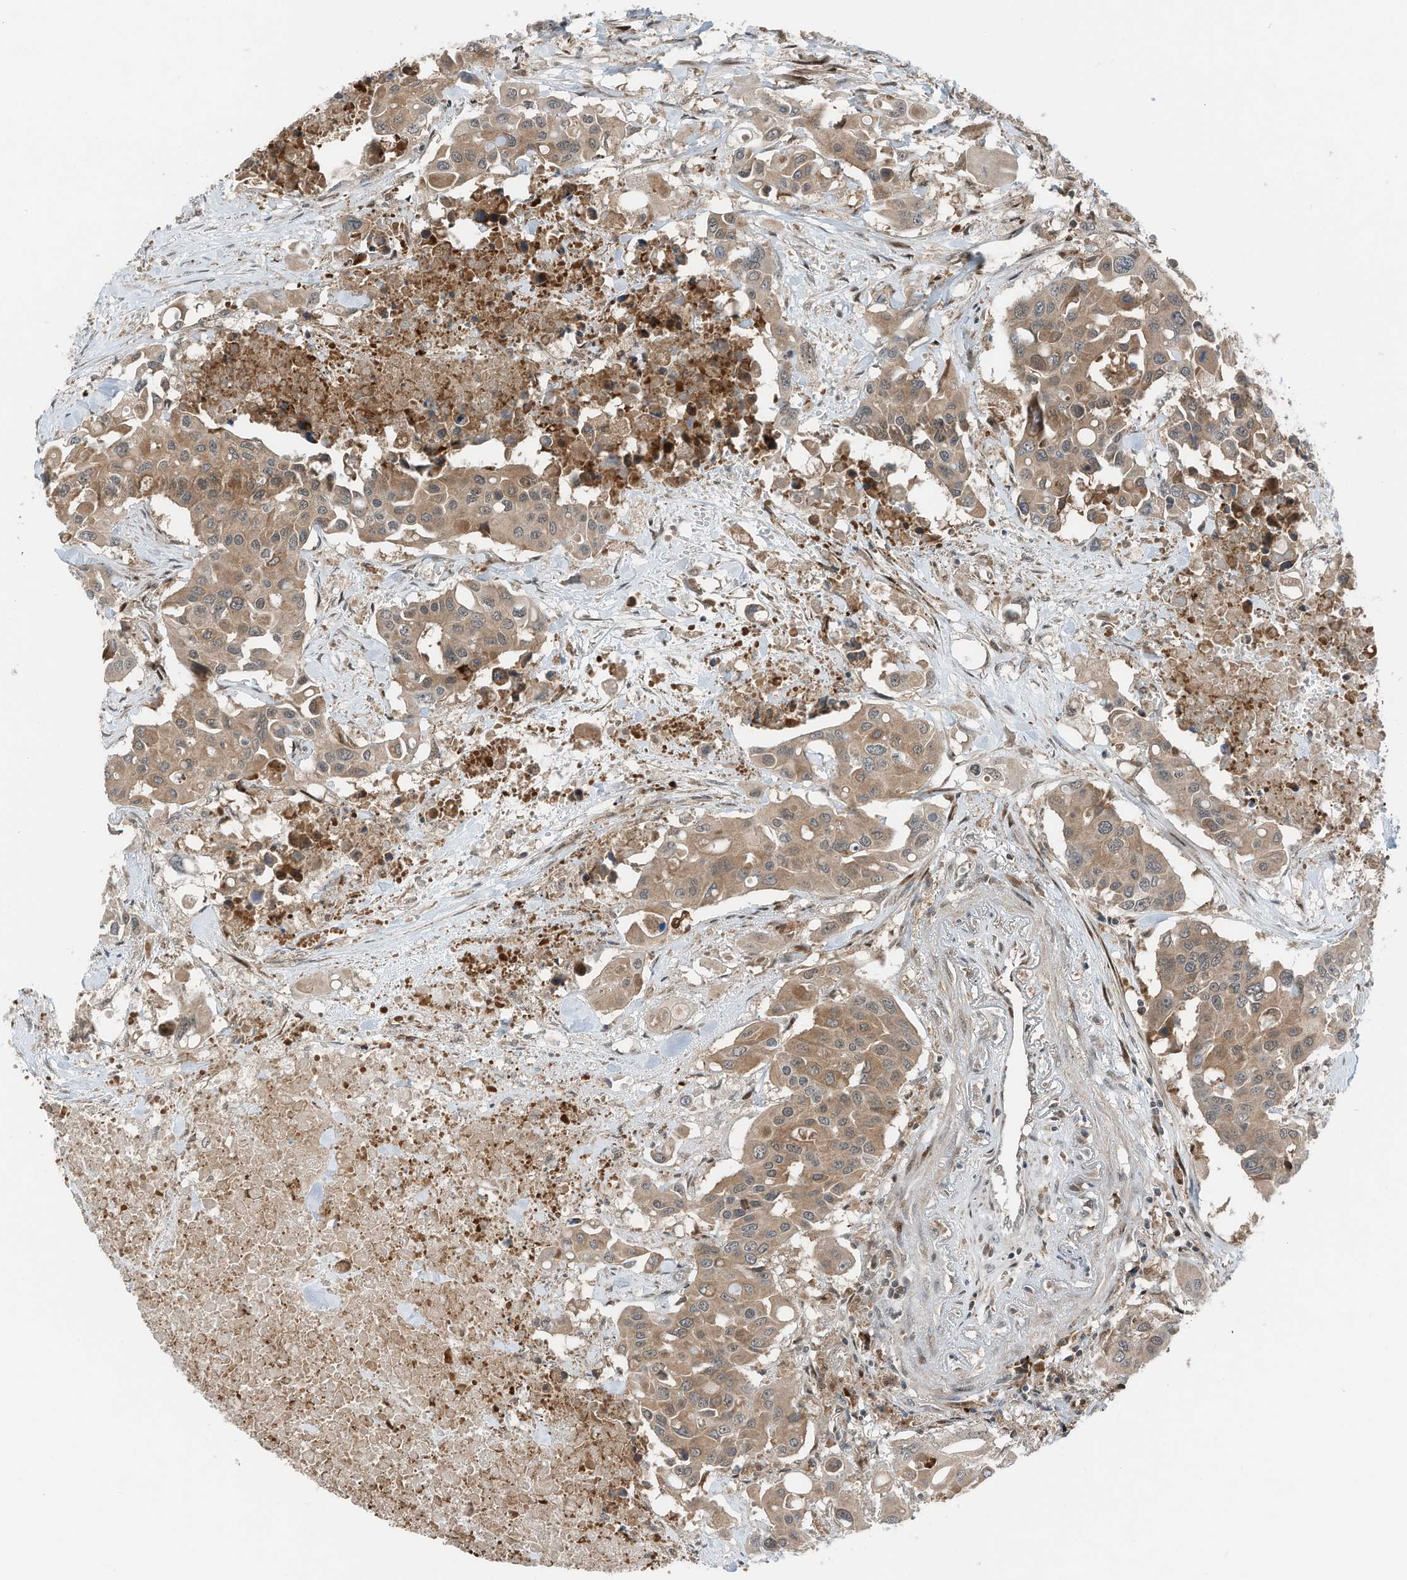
{"staining": {"intensity": "moderate", "quantity": ">75%", "location": "cytoplasmic/membranous"}, "tissue": "colorectal cancer", "cell_type": "Tumor cells", "image_type": "cancer", "snomed": [{"axis": "morphology", "description": "Adenocarcinoma, NOS"}, {"axis": "topography", "description": "Colon"}], "caption": "Immunohistochemical staining of human colorectal cancer (adenocarcinoma) exhibits medium levels of moderate cytoplasmic/membranous staining in approximately >75% of tumor cells. Using DAB (brown) and hematoxylin (blue) stains, captured at high magnification using brightfield microscopy.", "gene": "RMND1", "patient": {"sex": "male", "age": 77}}